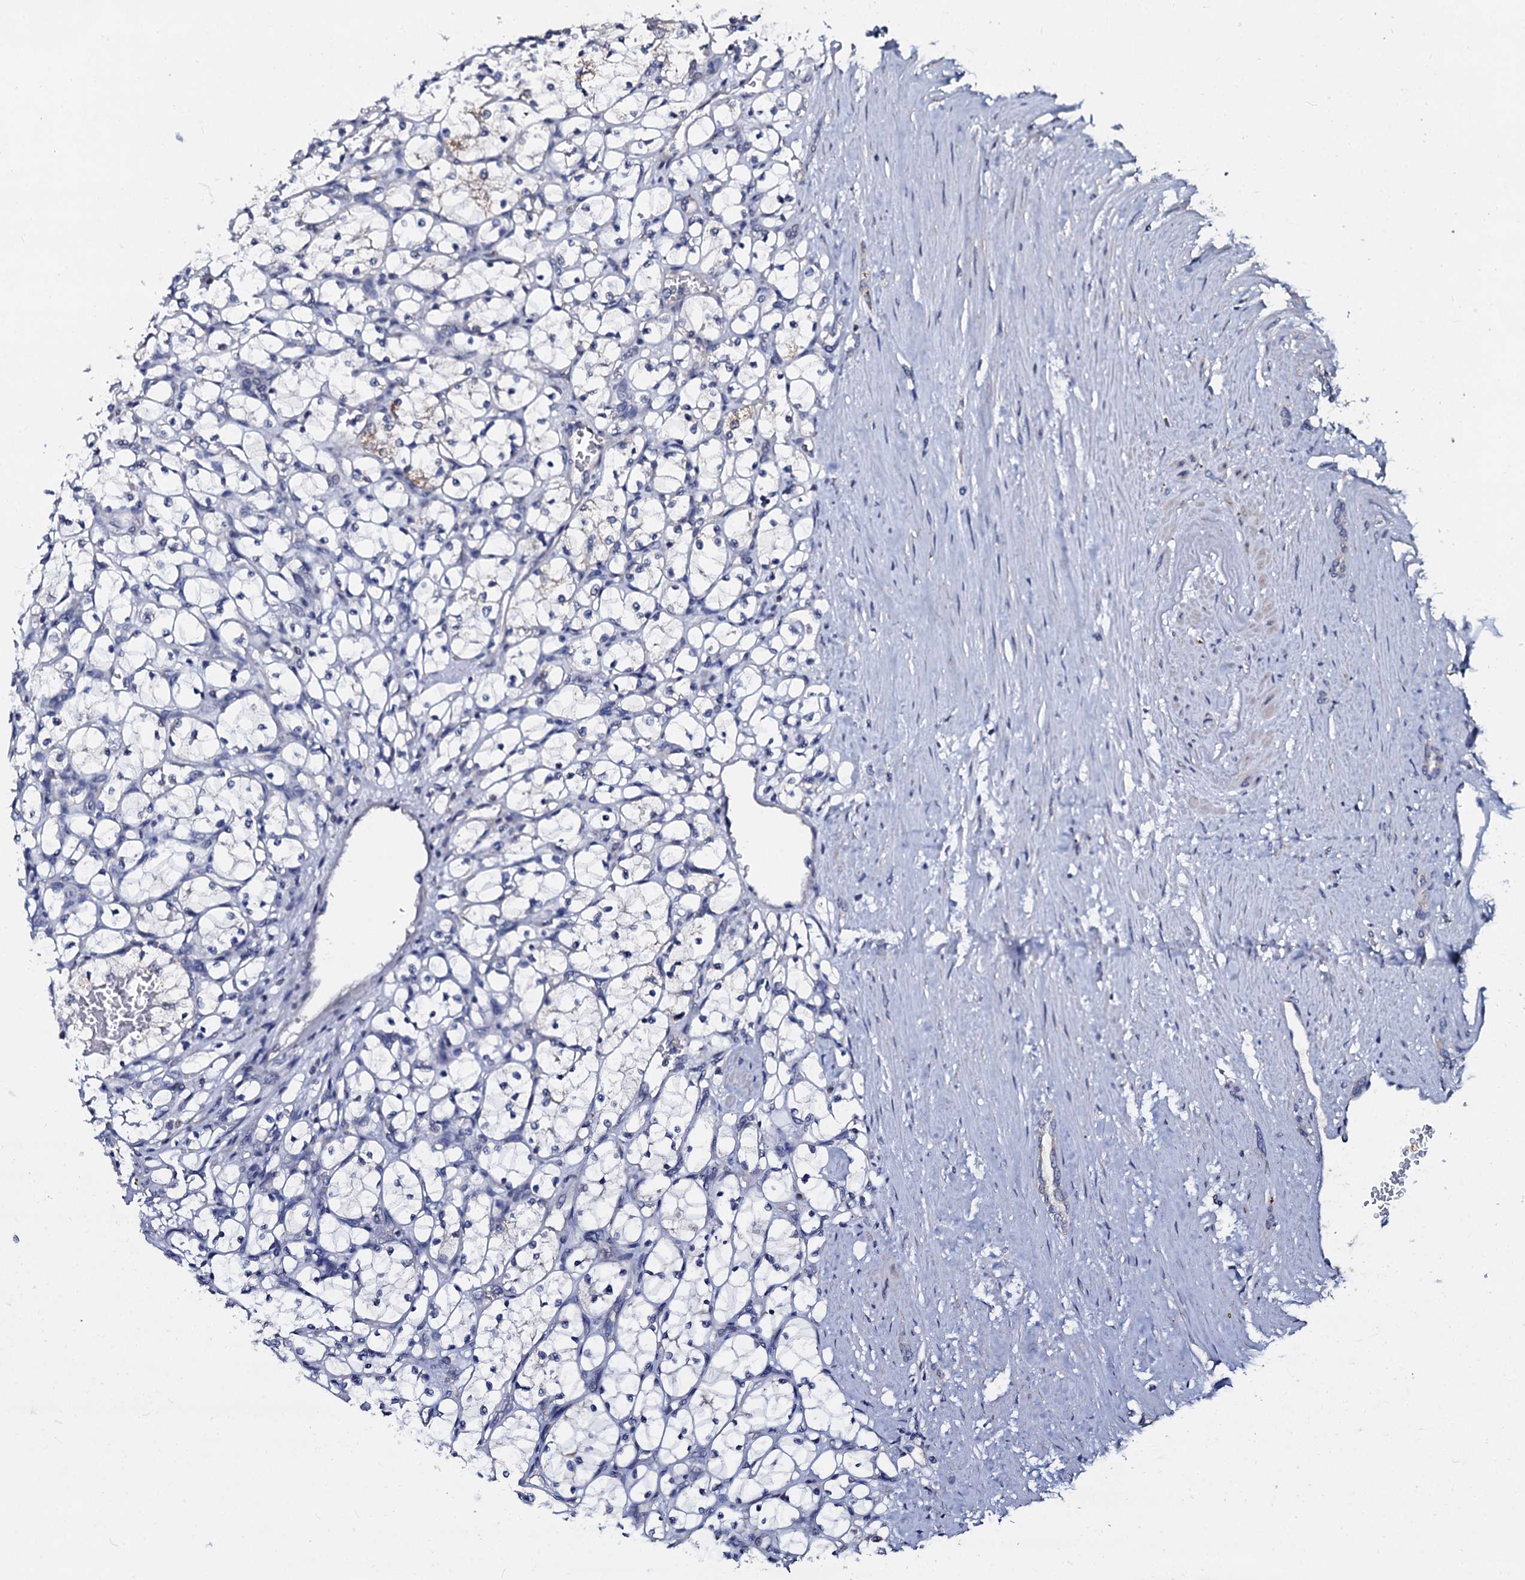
{"staining": {"intensity": "negative", "quantity": "none", "location": "none"}, "tissue": "renal cancer", "cell_type": "Tumor cells", "image_type": "cancer", "snomed": [{"axis": "morphology", "description": "Adenocarcinoma, NOS"}, {"axis": "topography", "description": "Kidney"}], "caption": "The IHC micrograph has no significant expression in tumor cells of renal adenocarcinoma tissue.", "gene": "SLC37A4", "patient": {"sex": "female", "age": 69}}